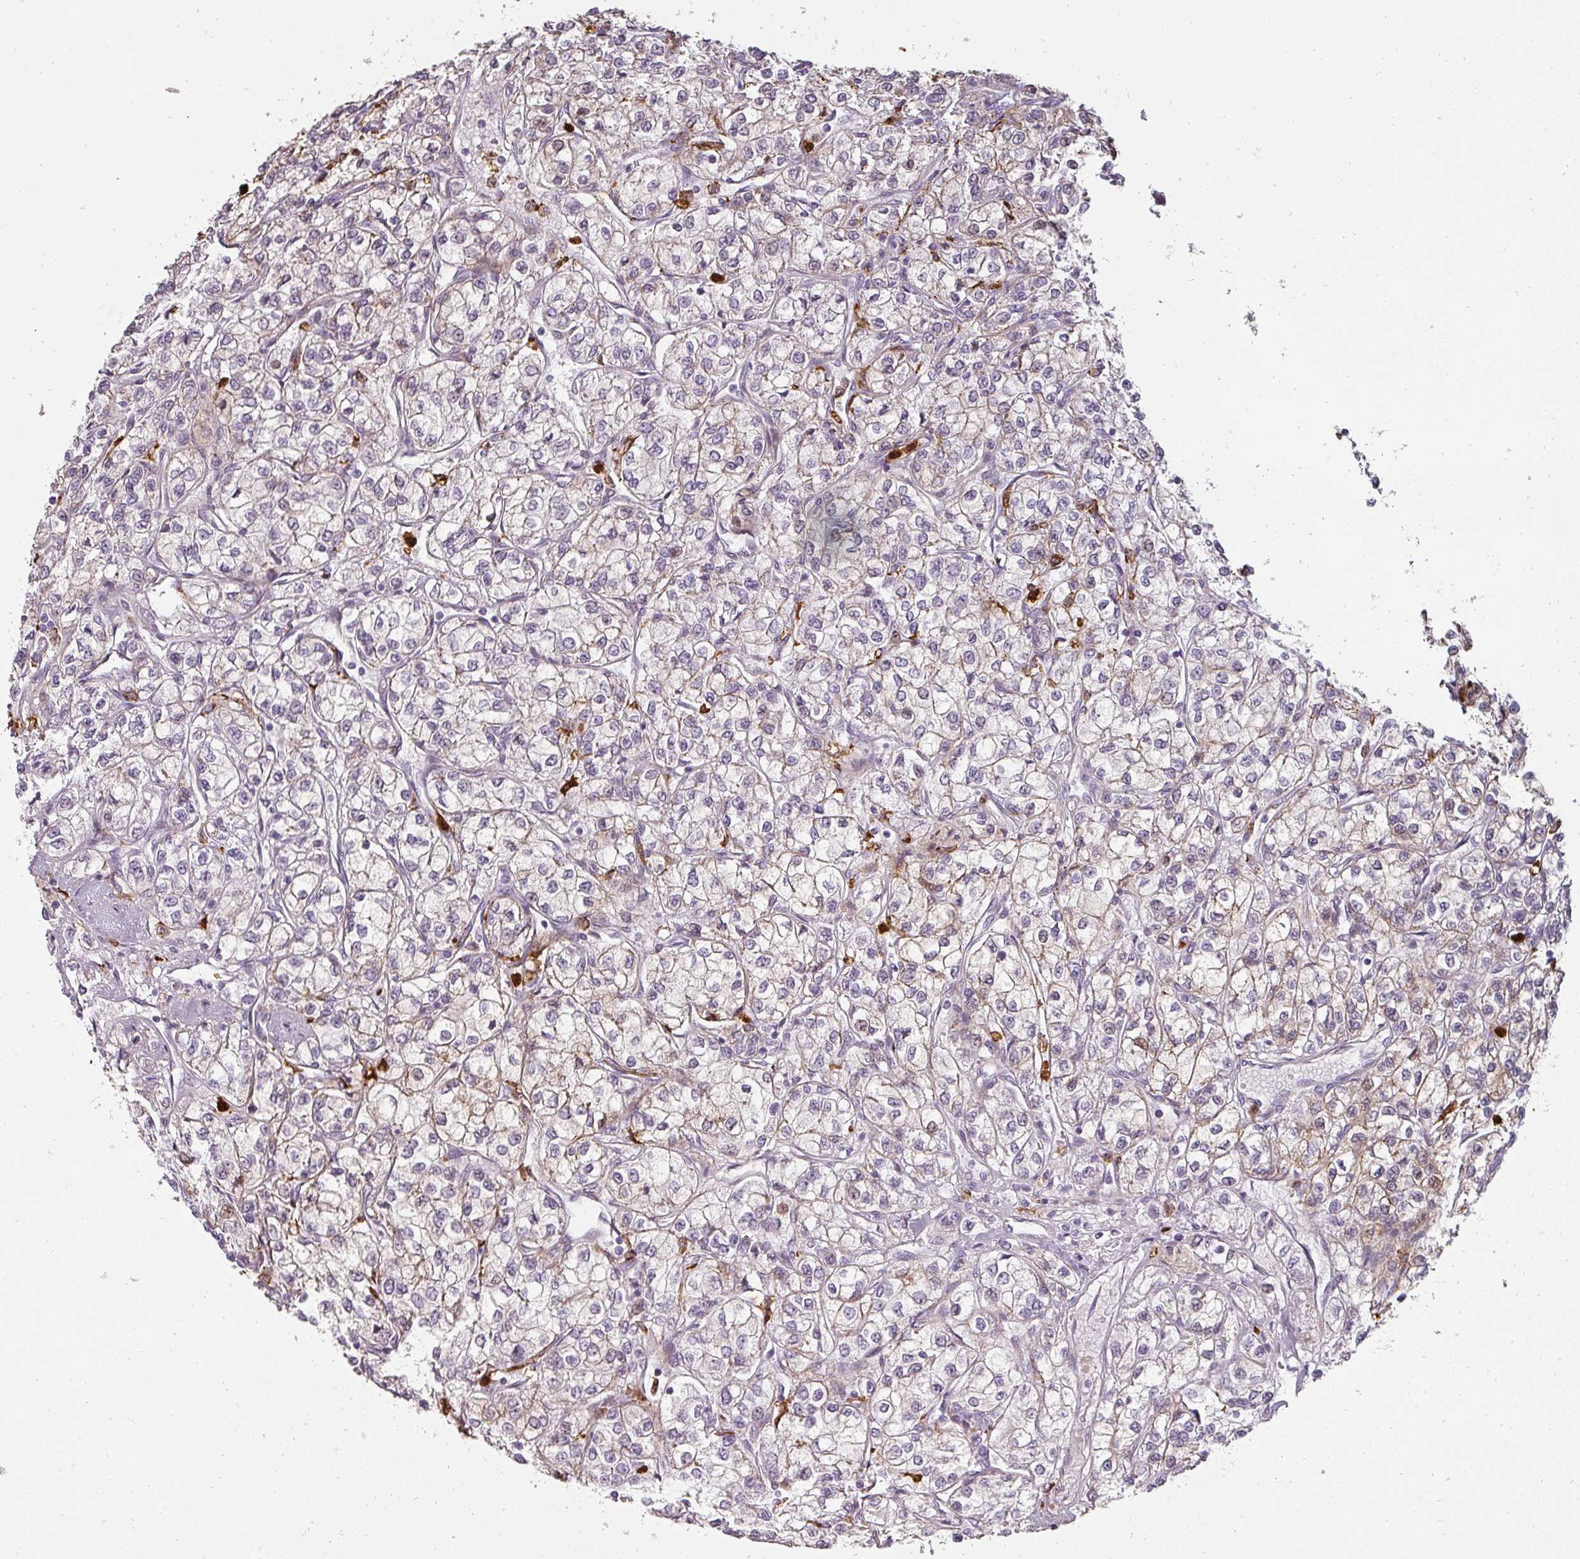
{"staining": {"intensity": "weak", "quantity": "<25%", "location": "cytoplasmic/membranous,nuclear"}, "tissue": "renal cancer", "cell_type": "Tumor cells", "image_type": "cancer", "snomed": [{"axis": "morphology", "description": "Adenocarcinoma, NOS"}, {"axis": "topography", "description": "Kidney"}], "caption": "Protein analysis of renal cancer (adenocarcinoma) shows no significant staining in tumor cells.", "gene": "BIK", "patient": {"sex": "male", "age": 80}}